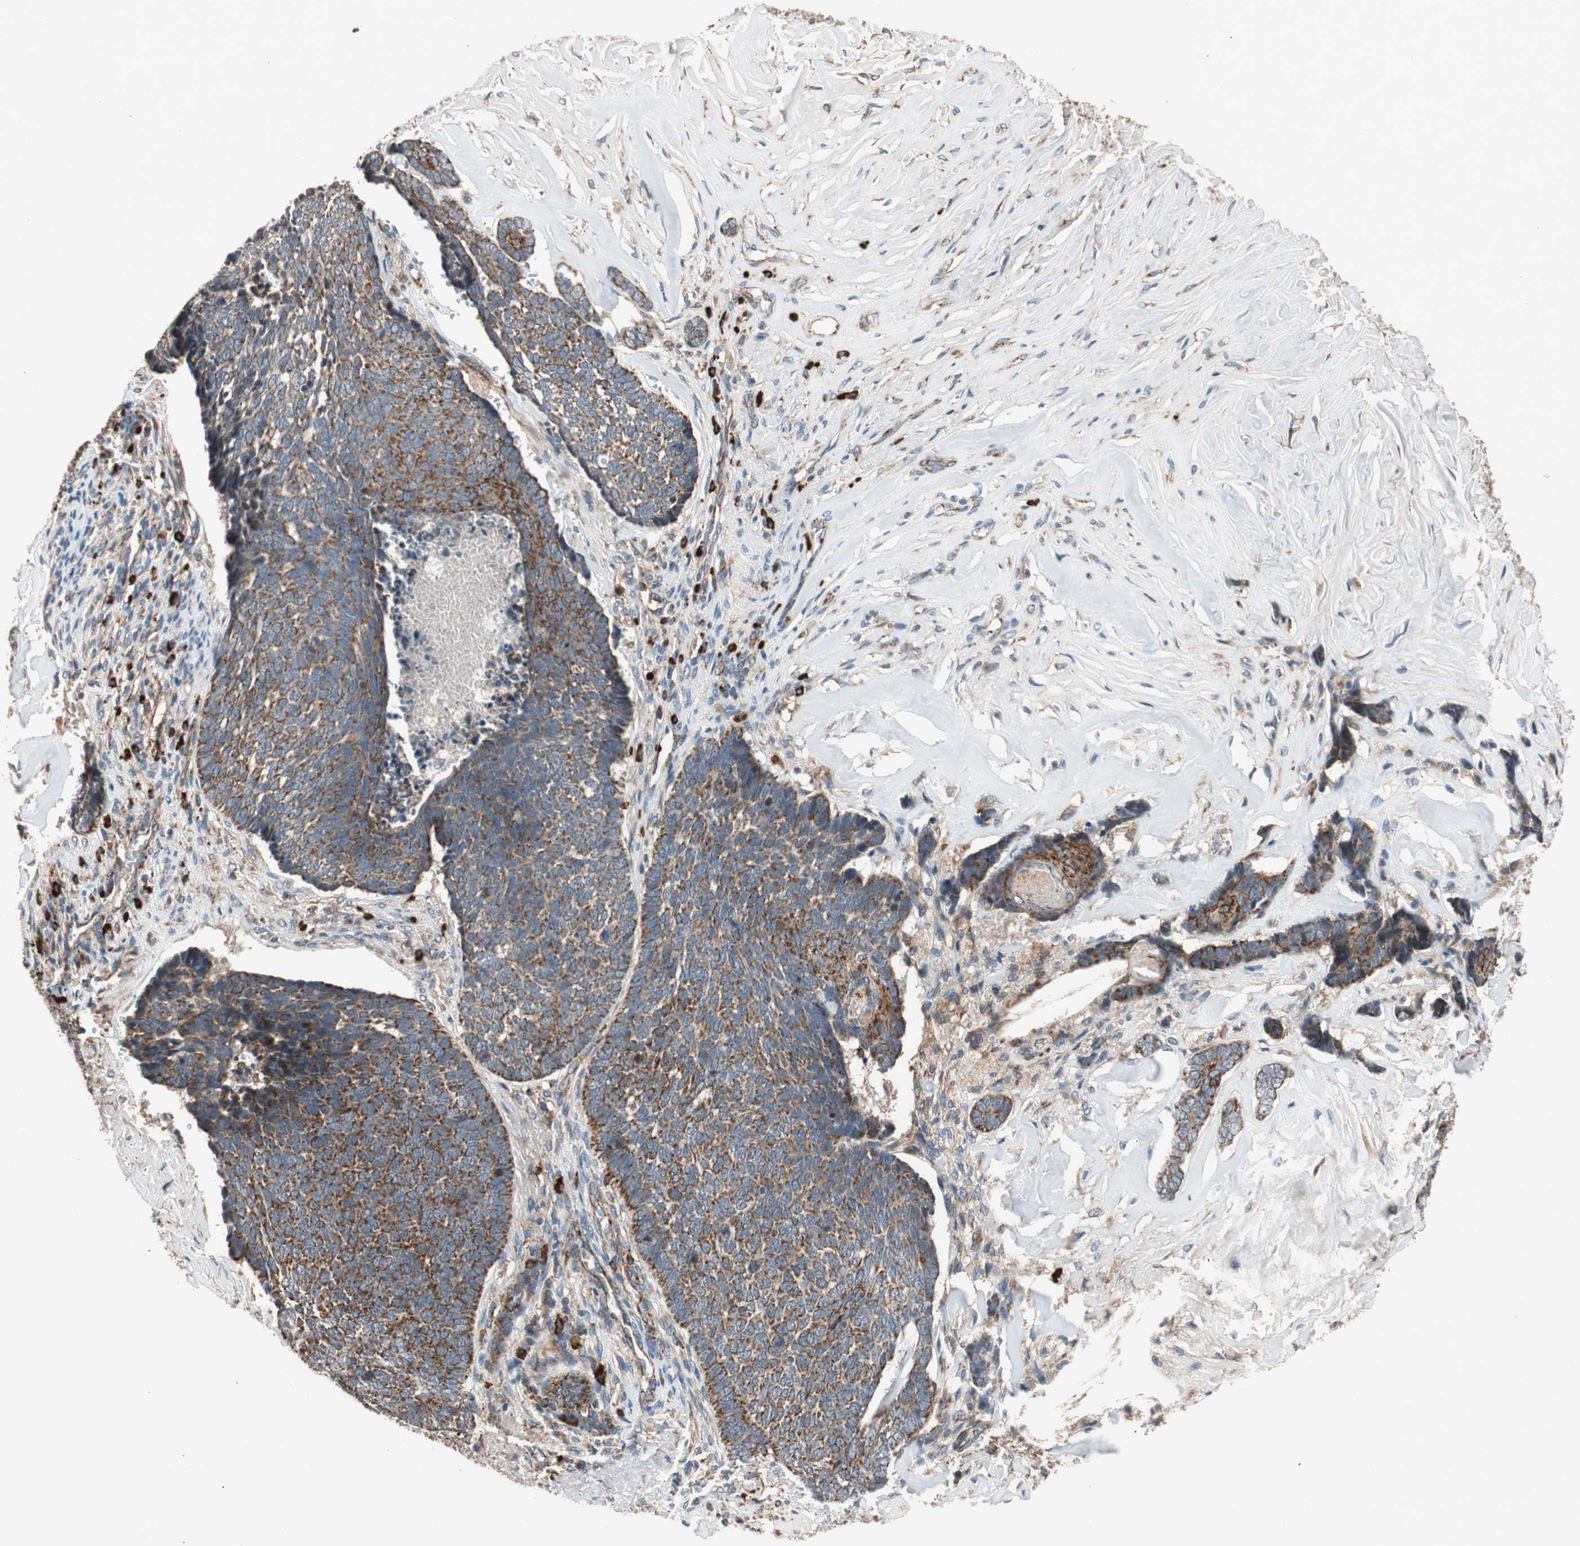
{"staining": {"intensity": "strong", "quantity": ">75%", "location": "cytoplasmic/membranous"}, "tissue": "skin cancer", "cell_type": "Tumor cells", "image_type": "cancer", "snomed": [{"axis": "morphology", "description": "Basal cell carcinoma"}, {"axis": "topography", "description": "Skin"}], "caption": "High-magnification brightfield microscopy of basal cell carcinoma (skin) stained with DAB (brown) and counterstained with hematoxylin (blue). tumor cells exhibit strong cytoplasmic/membranous expression is identified in about>75% of cells.", "gene": "AKAP1", "patient": {"sex": "male", "age": 84}}